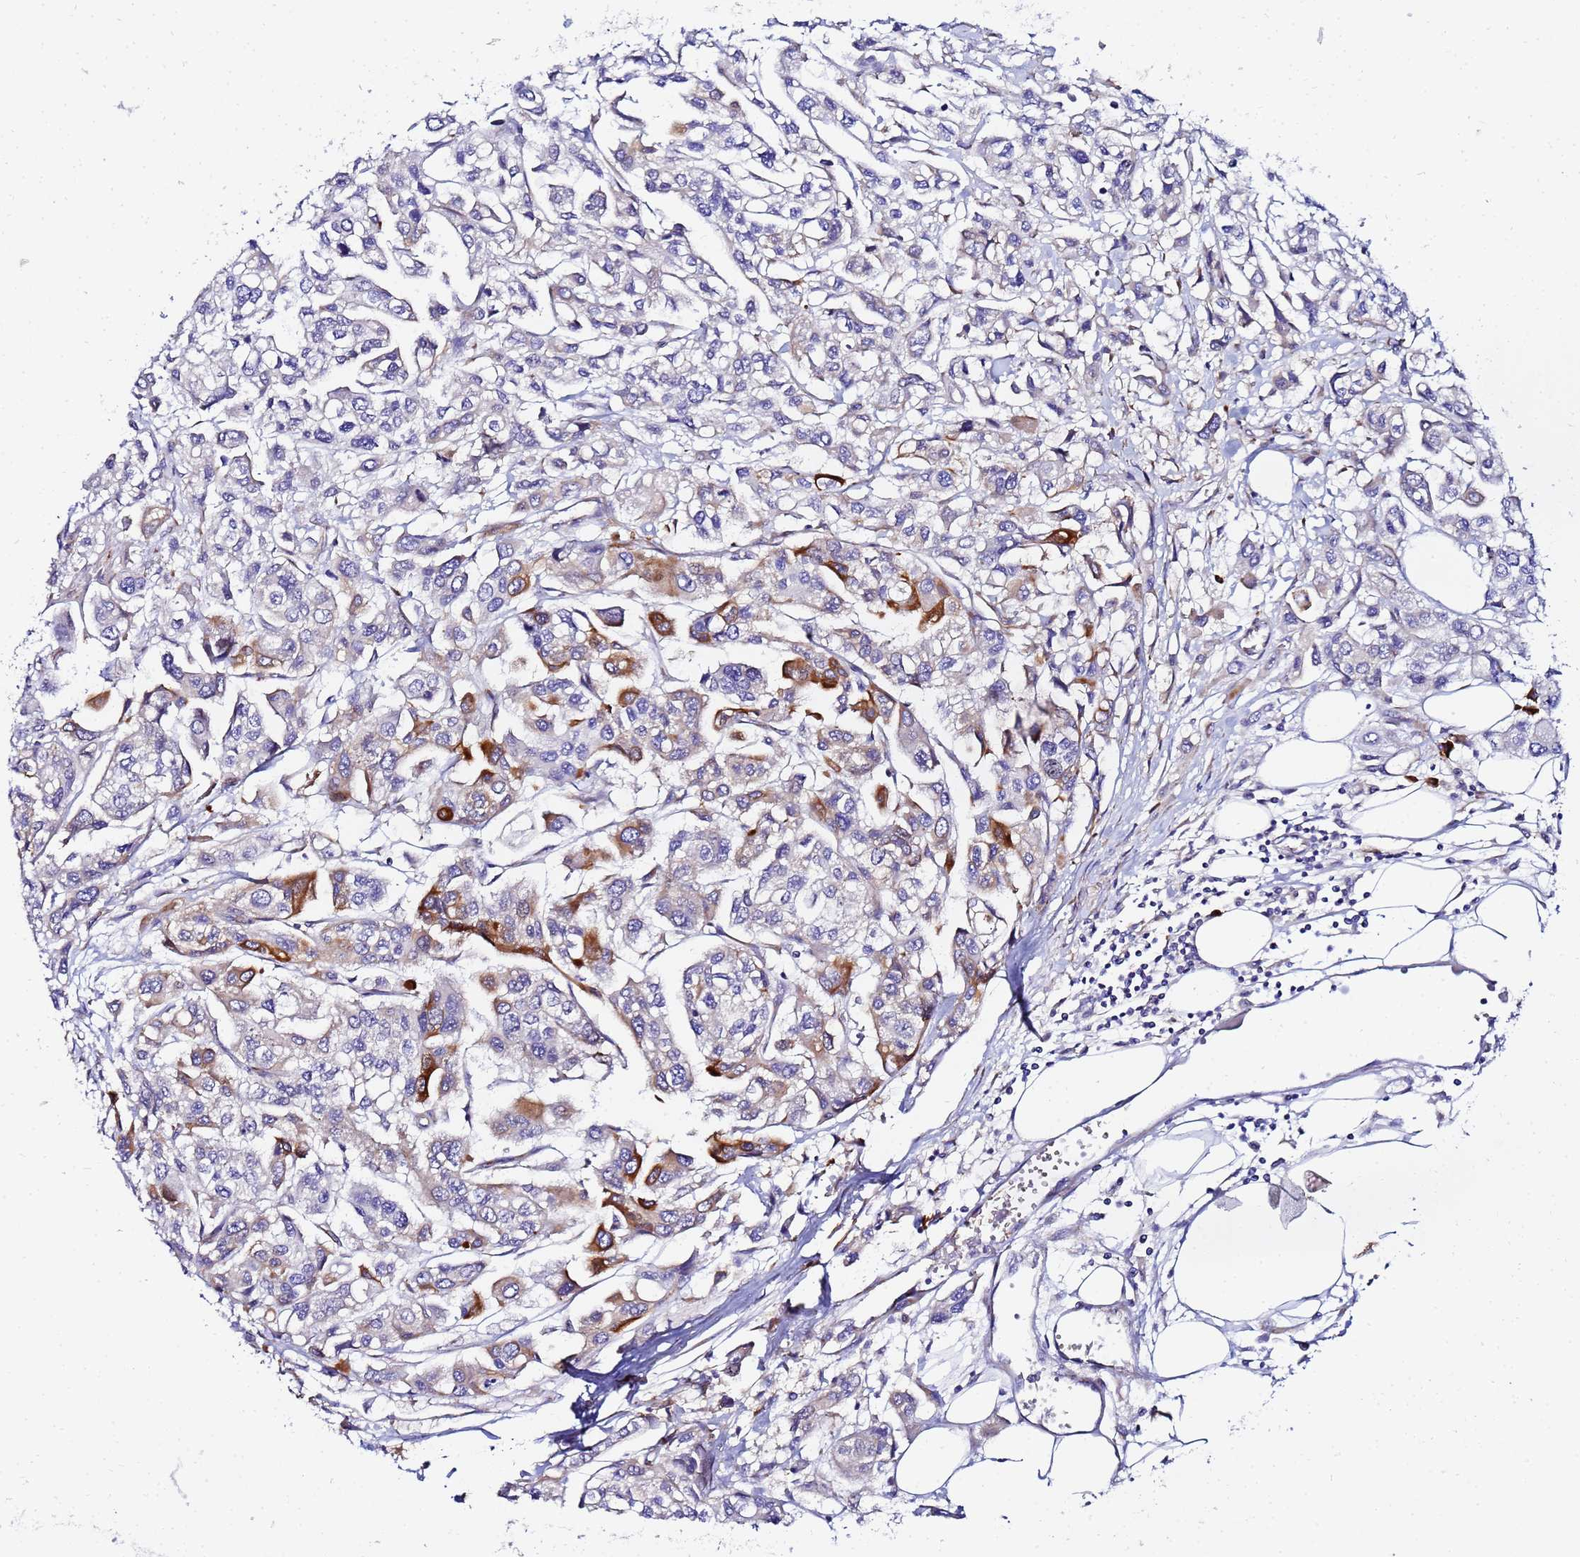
{"staining": {"intensity": "moderate", "quantity": "<25%", "location": "cytoplasmic/membranous"}, "tissue": "urothelial cancer", "cell_type": "Tumor cells", "image_type": "cancer", "snomed": [{"axis": "morphology", "description": "Urothelial carcinoma, High grade"}, {"axis": "topography", "description": "Urinary bladder"}], "caption": "Immunohistochemical staining of human urothelial carcinoma (high-grade) exhibits low levels of moderate cytoplasmic/membranous protein expression in about <25% of tumor cells. The staining is performed using DAB brown chromogen to label protein expression. The nuclei are counter-stained blue using hematoxylin.", "gene": "POM121", "patient": {"sex": "male", "age": 67}}